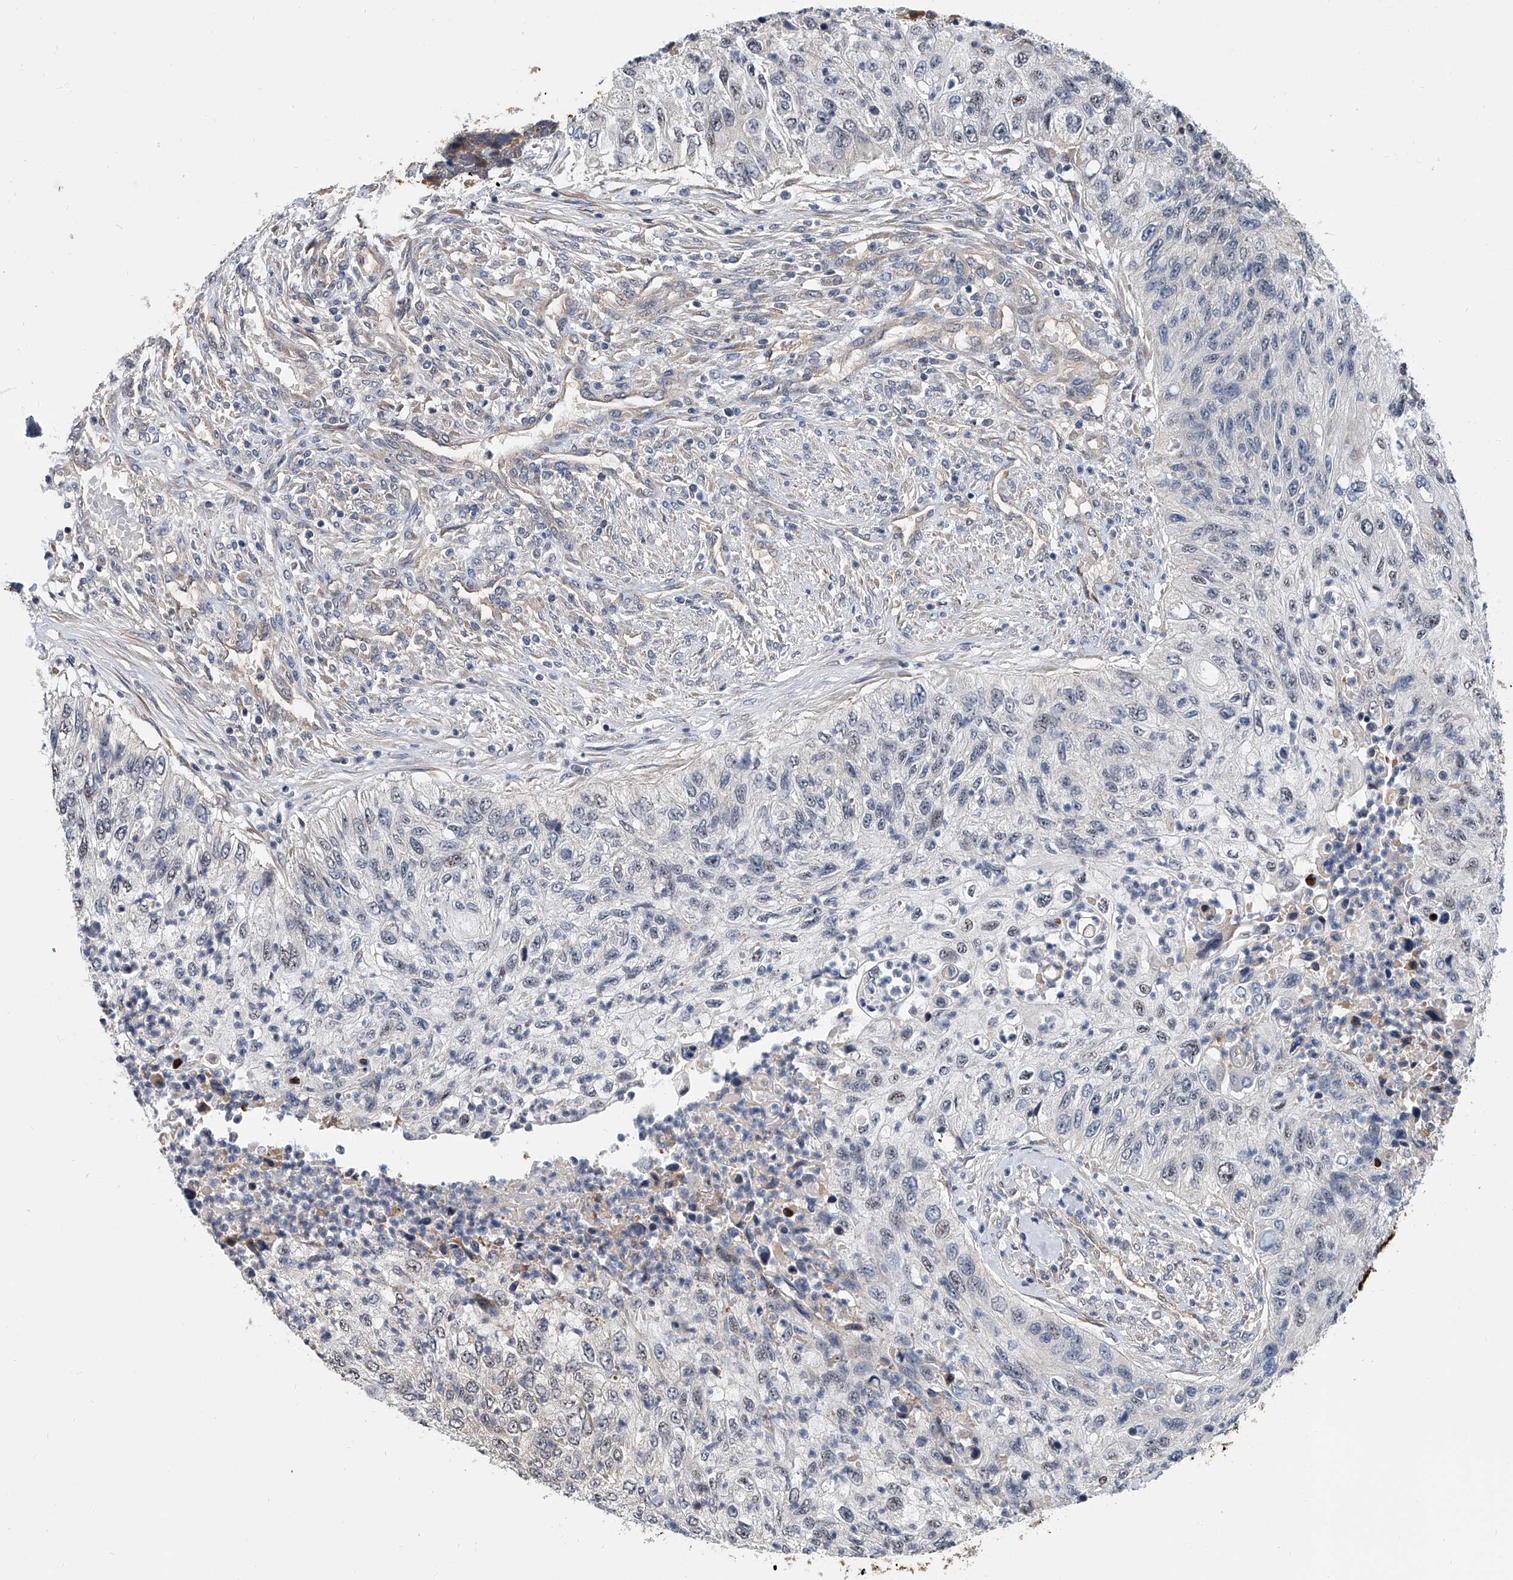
{"staining": {"intensity": "negative", "quantity": "none", "location": "none"}, "tissue": "urothelial cancer", "cell_type": "Tumor cells", "image_type": "cancer", "snomed": [{"axis": "morphology", "description": "Urothelial carcinoma, High grade"}, {"axis": "topography", "description": "Urinary bladder"}], "caption": "A histopathology image of urothelial carcinoma (high-grade) stained for a protein shows no brown staining in tumor cells. (DAB (3,3'-diaminobenzidine) IHC, high magnification).", "gene": "CD200", "patient": {"sex": "female", "age": 60}}